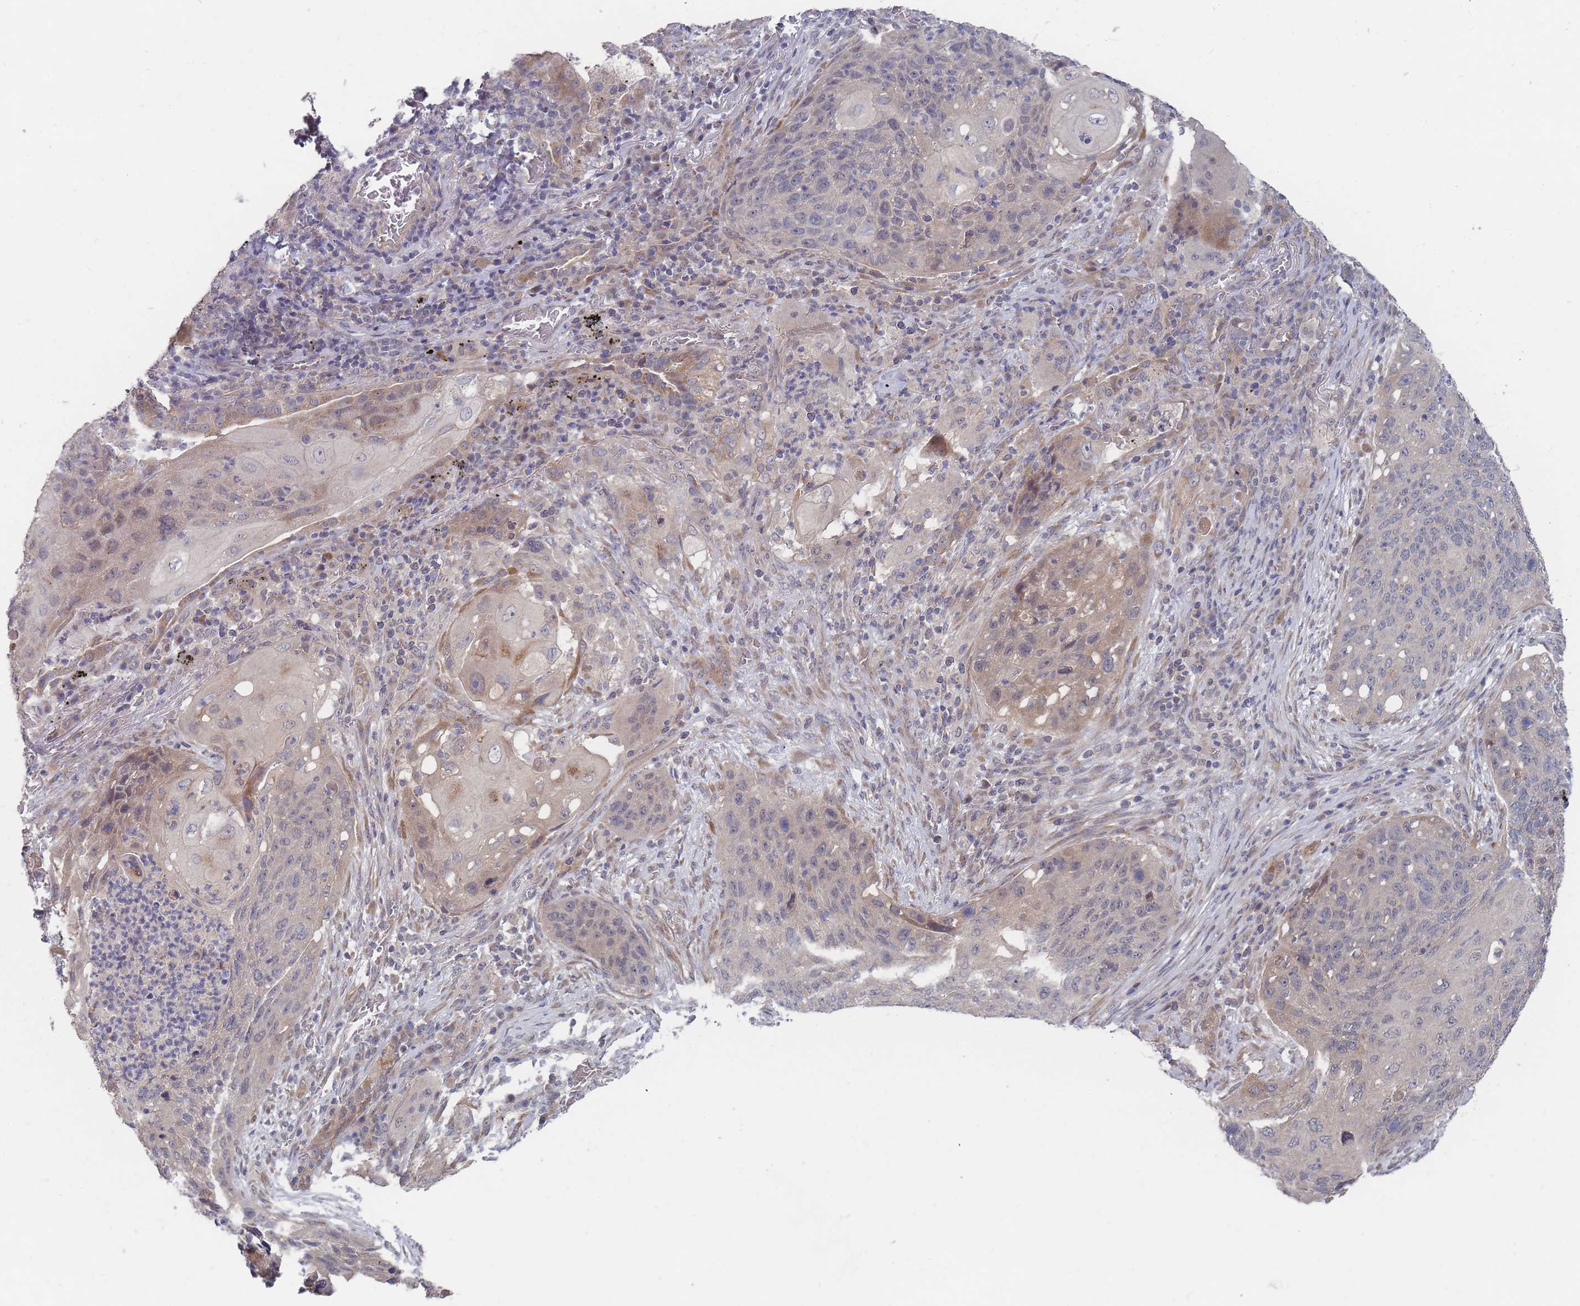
{"staining": {"intensity": "weak", "quantity": "<25%", "location": "cytoplasmic/membranous"}, "tissue": "lung cancer", "cell_type": "Tumor cells", "image_type": "cancer", "snomed": [{"axis": "morphology", "description": "Squamous cell carcinoma, NOS"}, {"axis": "topography", "description": "Lung"}], "caption": "Immunohistochemistry micrograph of neoplastic tissue: human lung squamous cell carcinoma stained with DAB (3,3'-diaminobenzidine) shows no significant protein positivity in tumor cells.", "gene": "SLC35F5", "patient": {"sex": "female", "age": 63}}